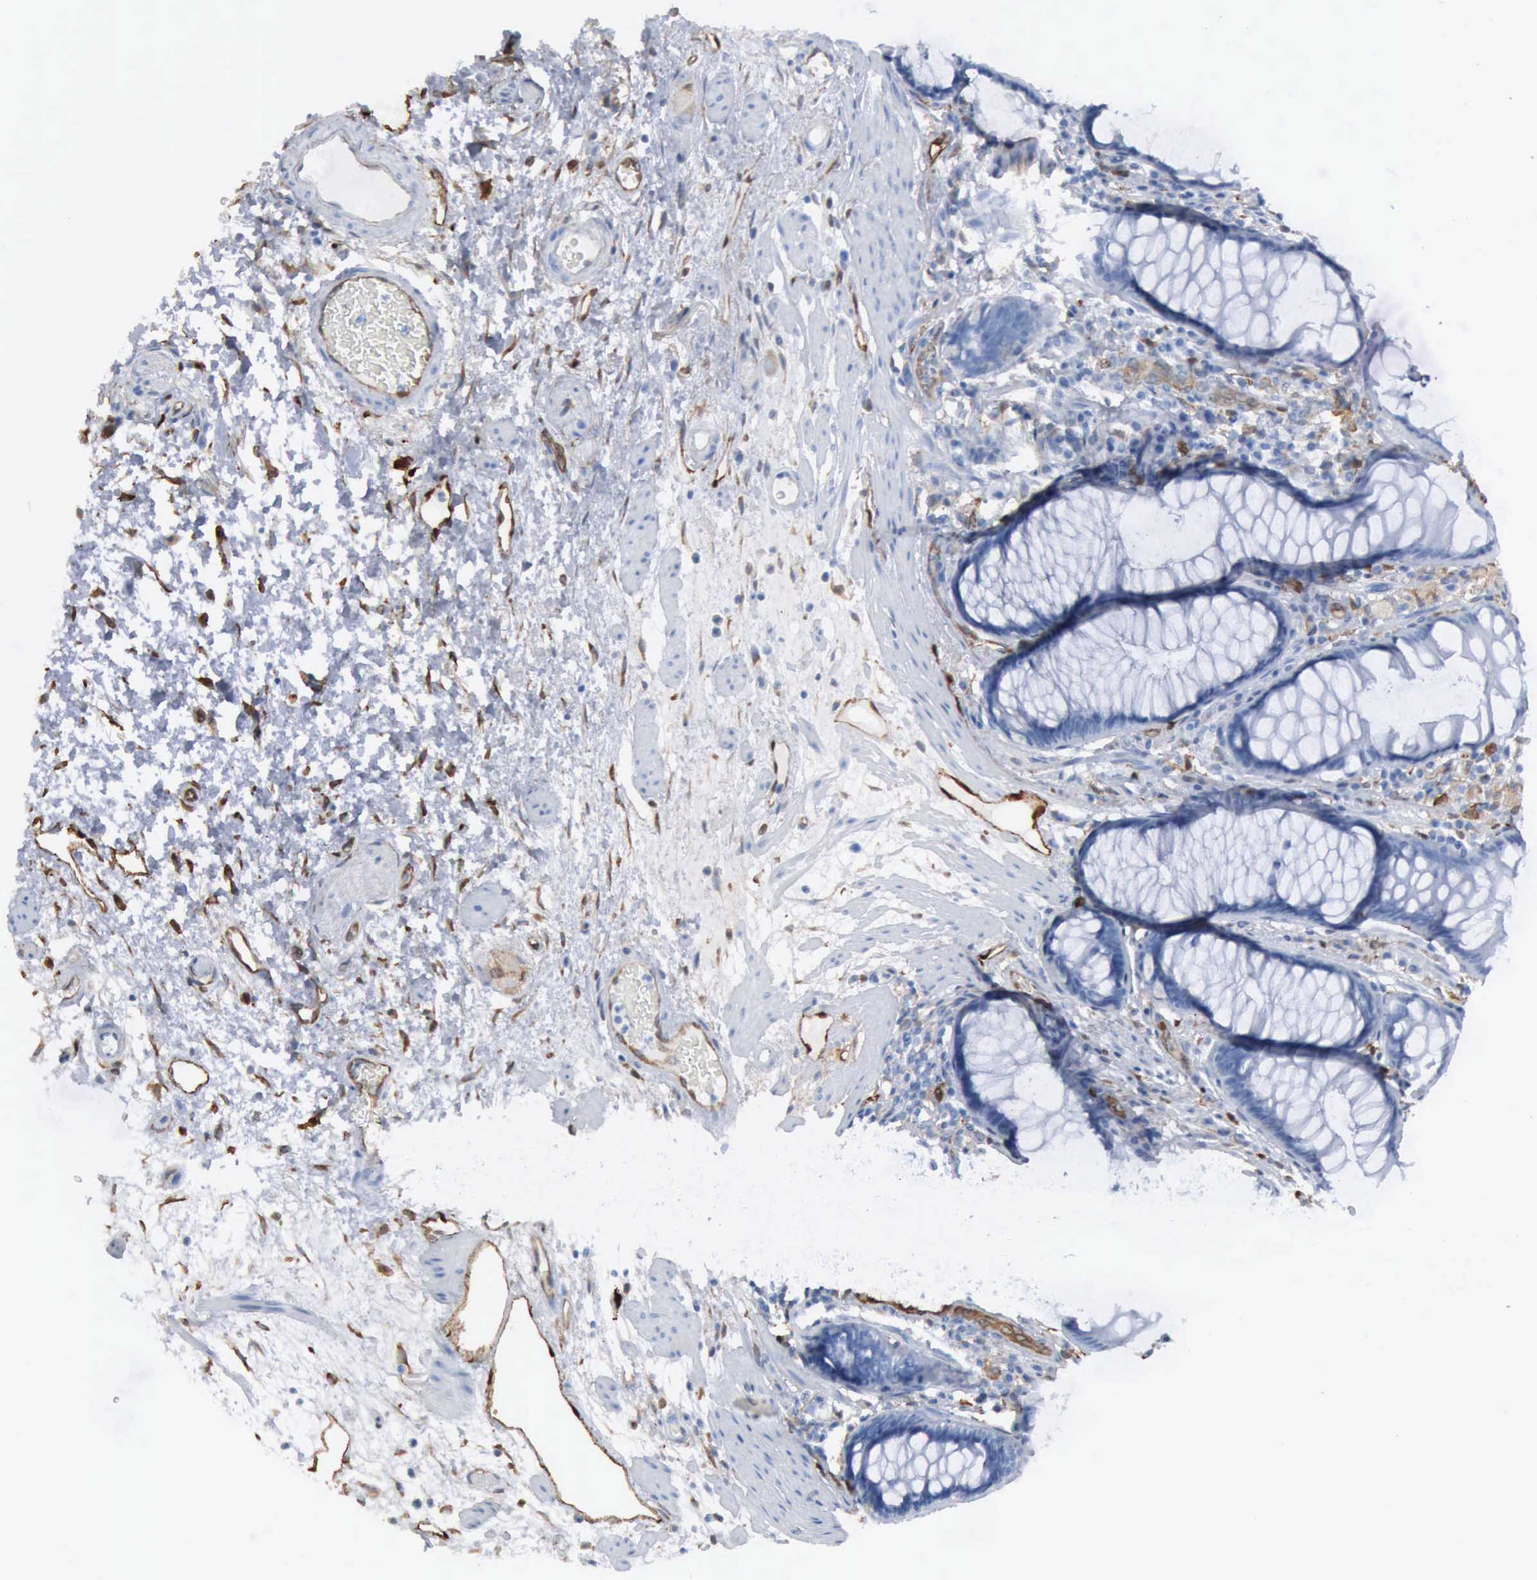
{"staining": {"intensity": "negative", "quantity": "none", "location": "none"}, "tissue": "rectum", "cell_type": "Glandular cells", "image_type": "normal", "snomed": [{"axis": "morphology", "description": "Normal tissue, NOS"}, {"axis": "topography", "description": "Rectum"}], "caption": "IHC of benign human rectum exhibits no positivity in glandular cells. (DAB IHC with hematoxylin counter stain).", "gene": "FSCN1", "patient": {"sex": "male", "age": 77}}